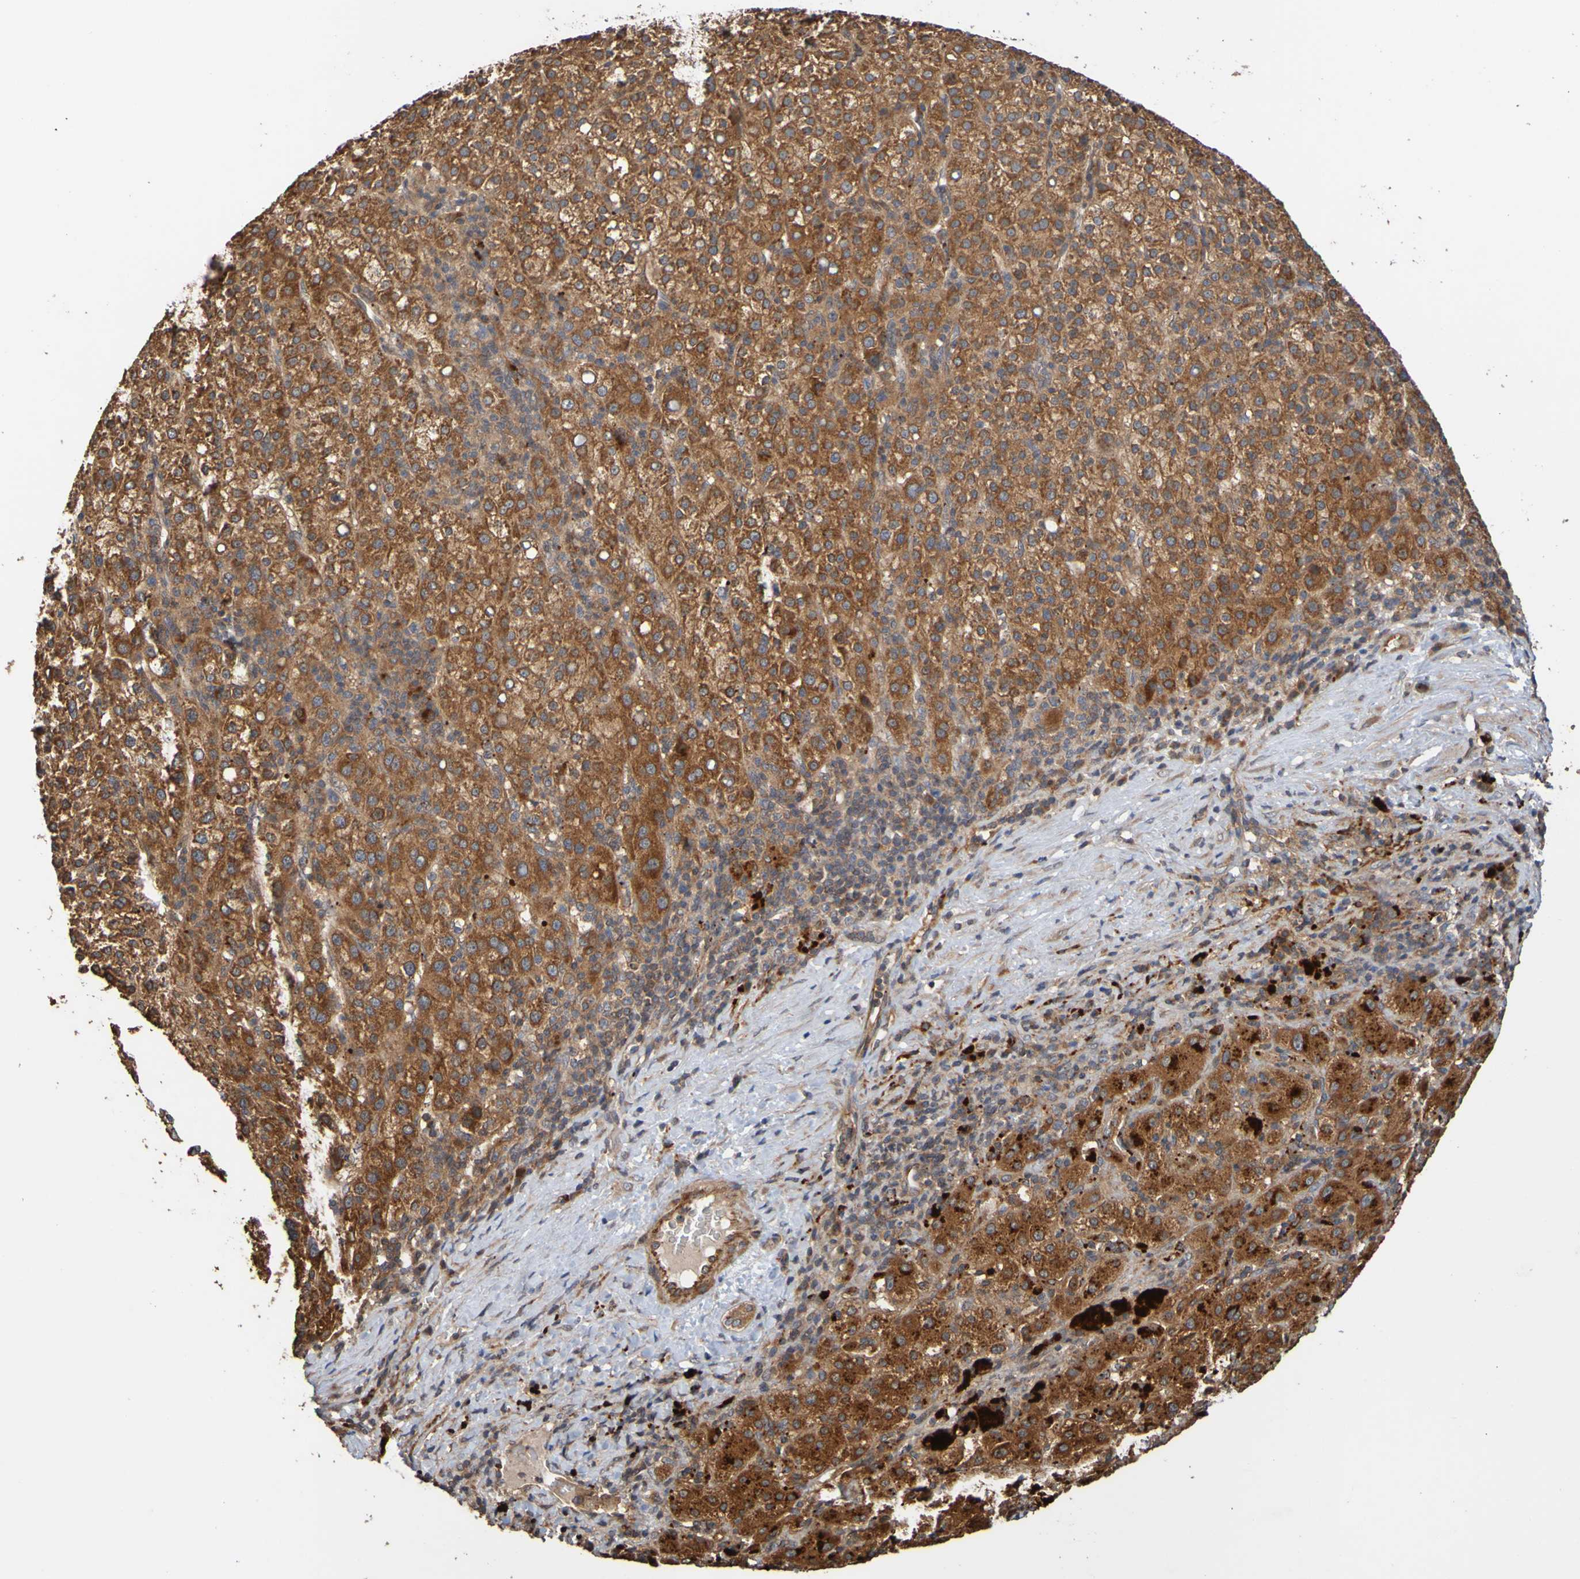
{"staining": {"intensity": "moderate", "quantity": ">75%", "location": "cytoplasmic/membranous"}, "tissue": "liver cancer", "cell_type": "Tumor cells", "image_type": "cancer", "snomed": [{"axis": "morphology", "description": "Carcinoma, Hepatocellular, NOS"}, {"axis": "topography", "description": "Liver"}], "caption": "Protein expression analysis of human hepatocellular carcinoma (liver) reveals moderate cytoplasmic/membranous expression in about >75% of tumor cells. Nuclei are stained in blue.", "gene": "UCN", "patient": {"sex": "female", "age": 58}}